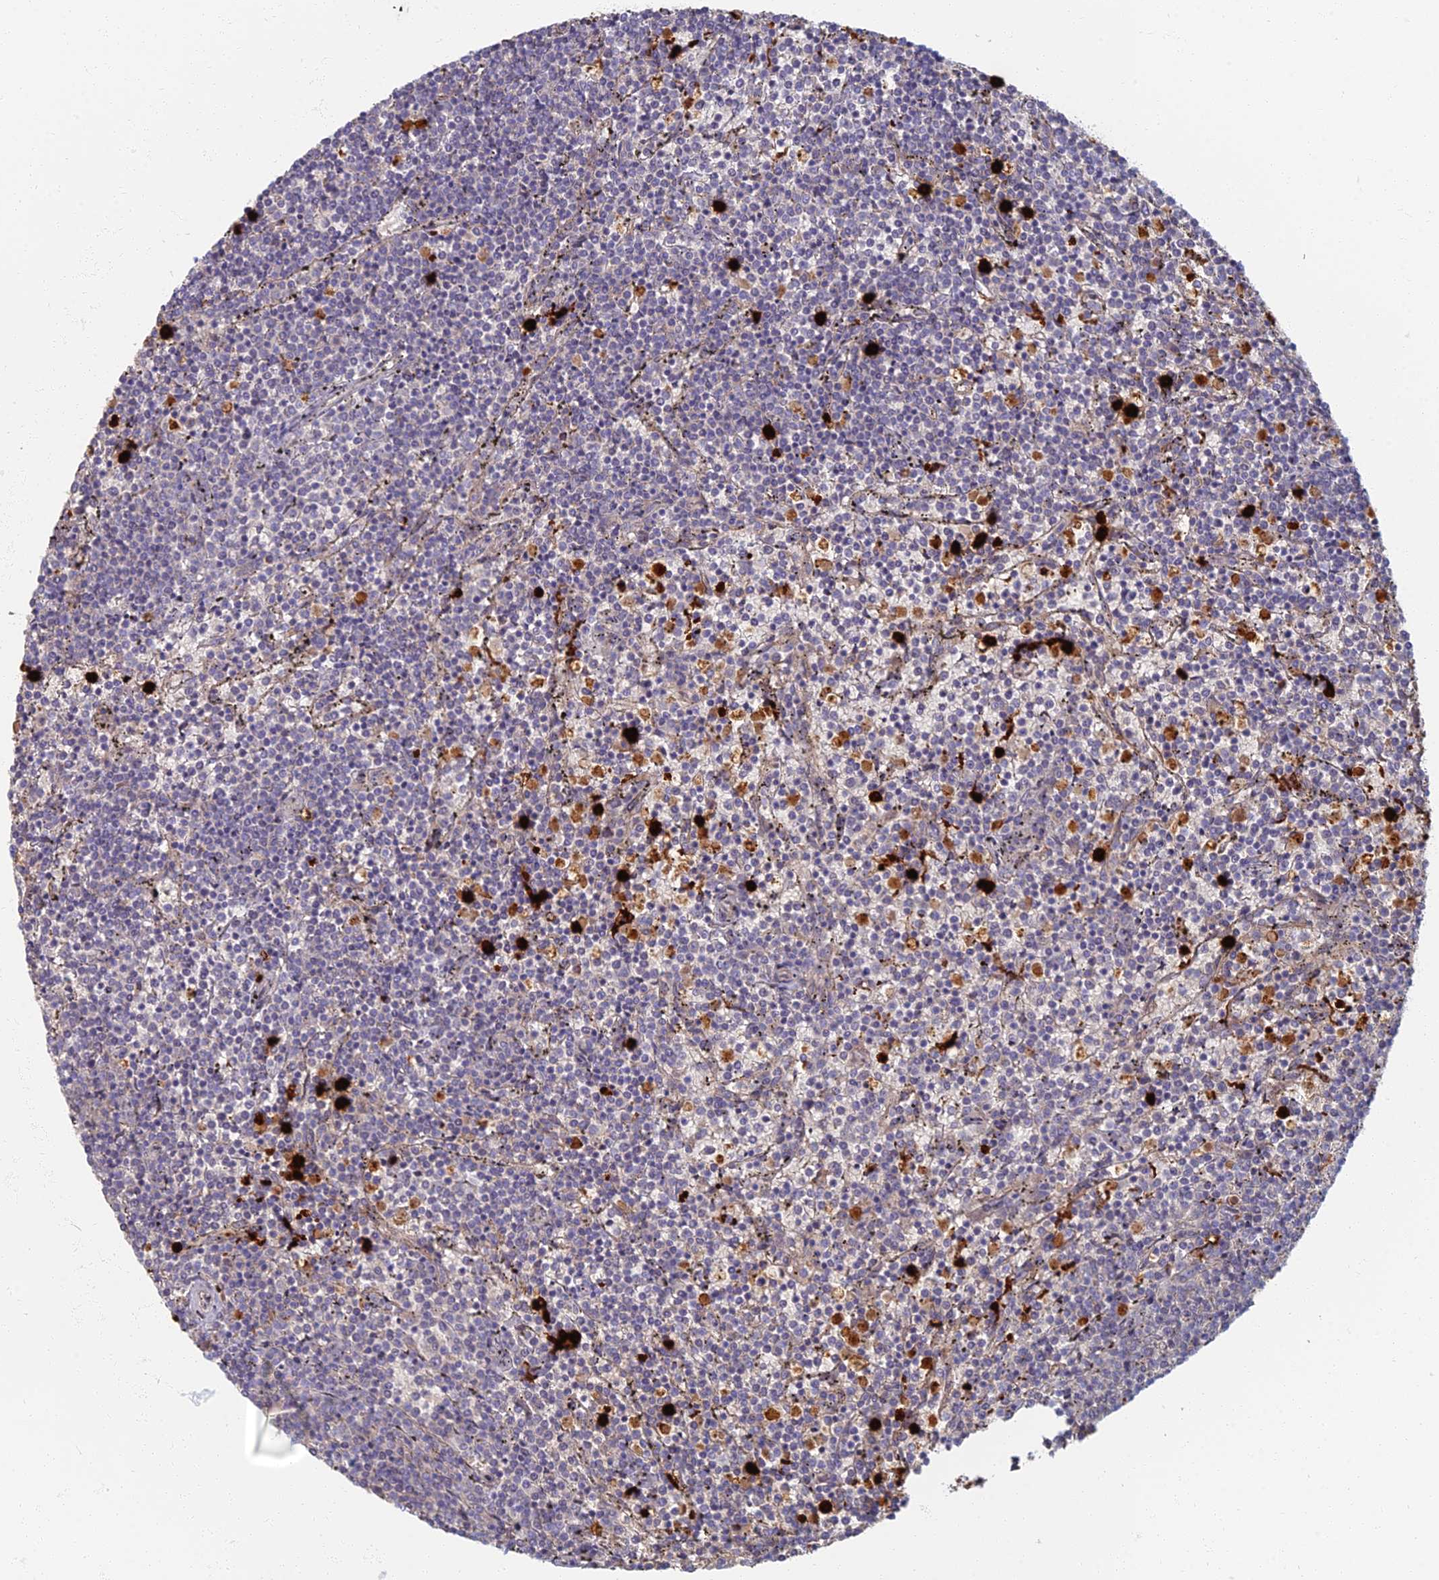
{"staining": {"intensity": "negative", "quantity": "none", "location": "none"}, "tissue": "lymphoma", "cell_type": "Tumor cells", "image_type": "cancer", "snomed": [{"axis": "morphology", "description": "Malignant lymphoma, non-Hodgkin's type, Low grade"}, {"axis": "topography", "description": "Spleen"}], "caption": "Lymphoma was stained to show a protein in brown. There is no significant staining in tumor cells.", "gene": "PROX2", "patient": {"sex": "female", "age": 50}}